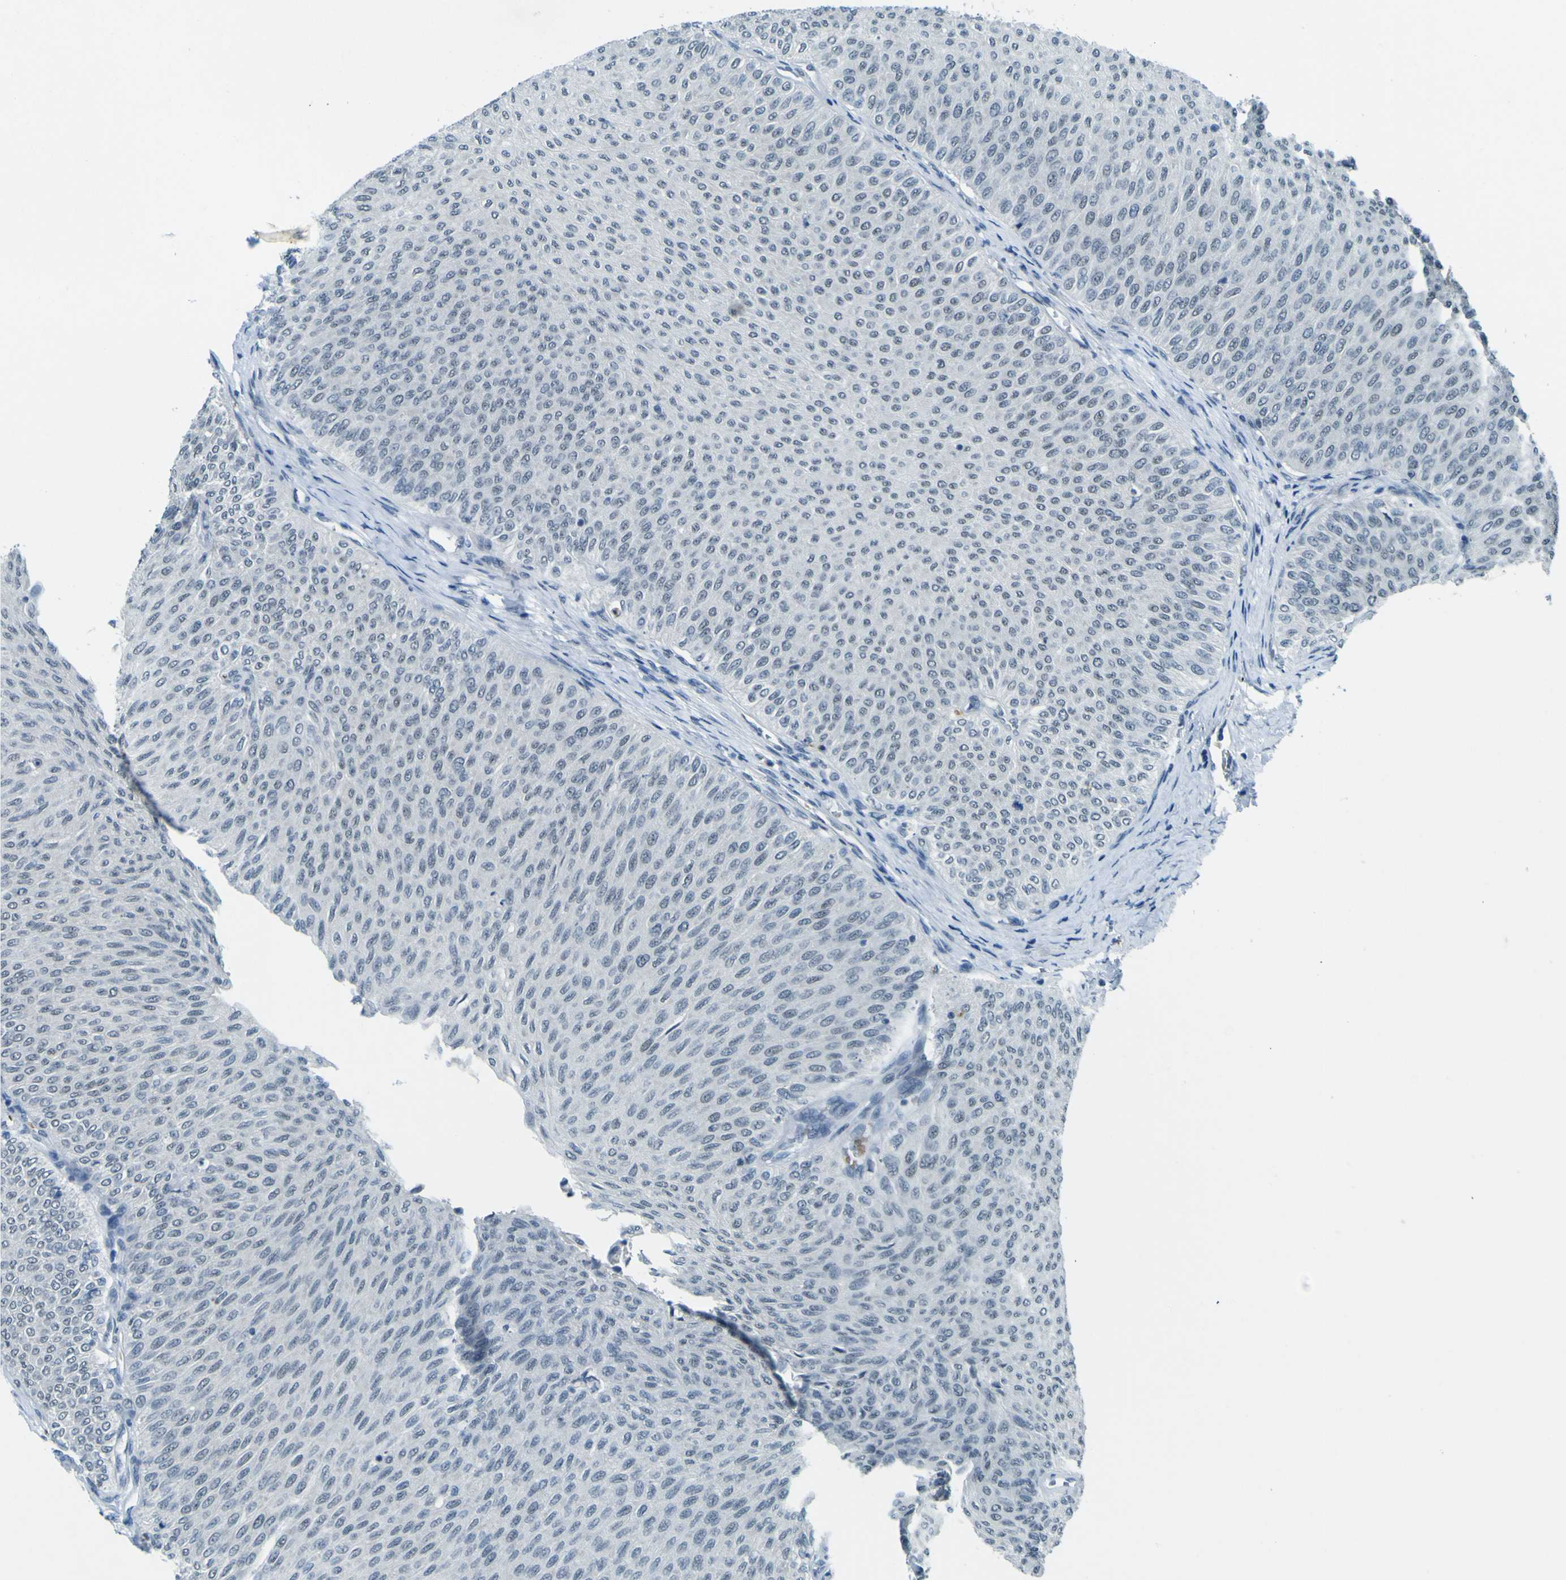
{"staining": {"intensity": "negative", "quantity": "none", "location": "none"}, "tissue": "urothelial cancer", "cell_type": "Tumor cells", "image_type": "cancer", "snomed": [{"axis": "morphology", "description": "Urothelial carcinoma, Low grade"}, {"axis": "topography", "description": "Urinary bladder"}], "caption": "Photomicrograph shows no significant protein positivity in tumor cells of urothelial cancer.", "gene": "CEBPG", "patient": {"sex": "male", "age": 78}}